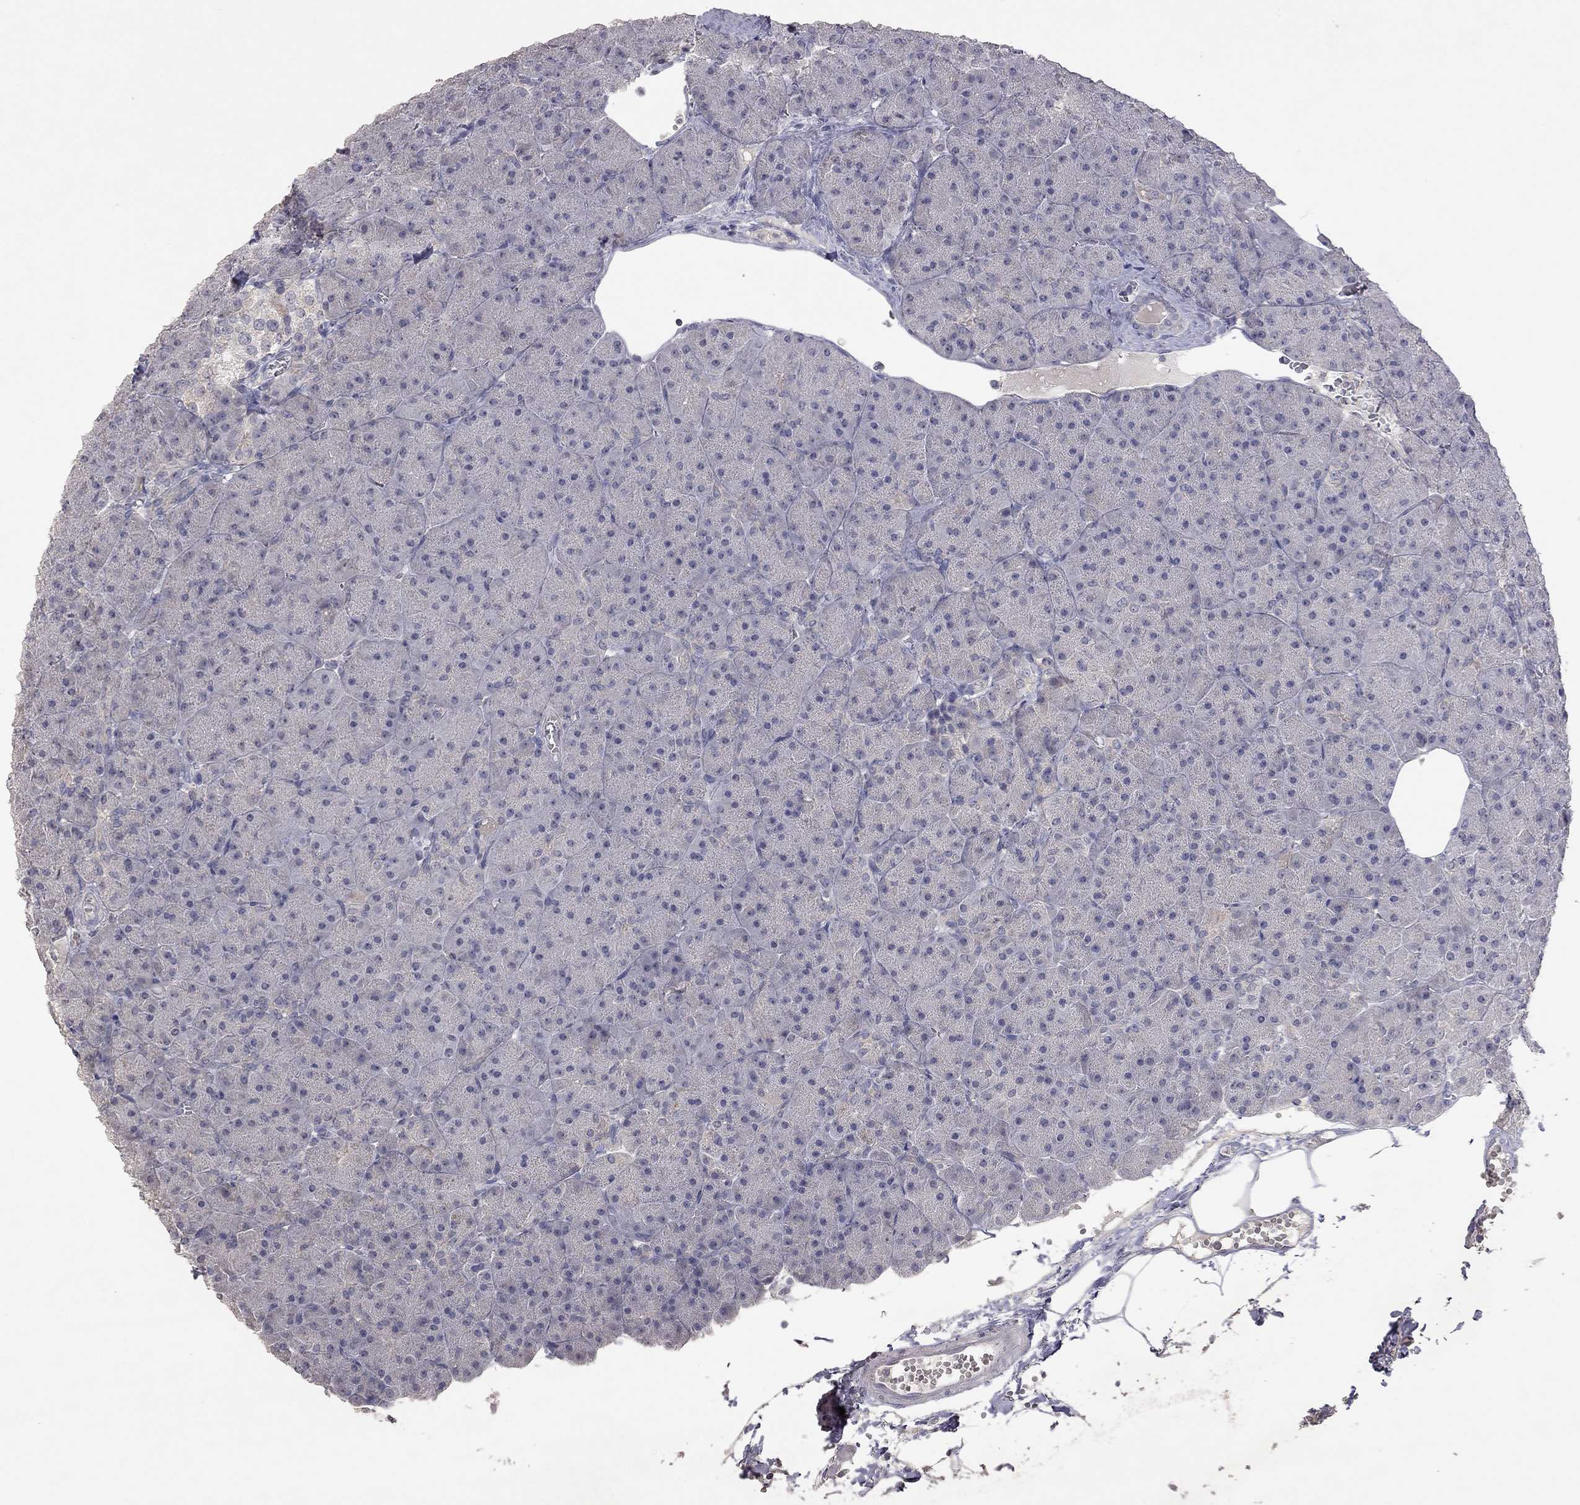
{"staining": {"intensity": "negative", "quantity": "none", "location": "none"}, "tissue": "pancreas", "cell_type": "Exocrine glandular cells", "image_type": "normal", "snomed": [{"axis": "morphology", "description": "Normal tissue, NOS"}, {"axis": "topography", "description": "Pancreas"}], "caption": "An immunohistochemistry photomicrograph of benign pancreas is shown. There is no staining in exocrine glandular cells of pancreas.", "gene": "SYT12", "patient": {"sex": "male", "age": 61}}